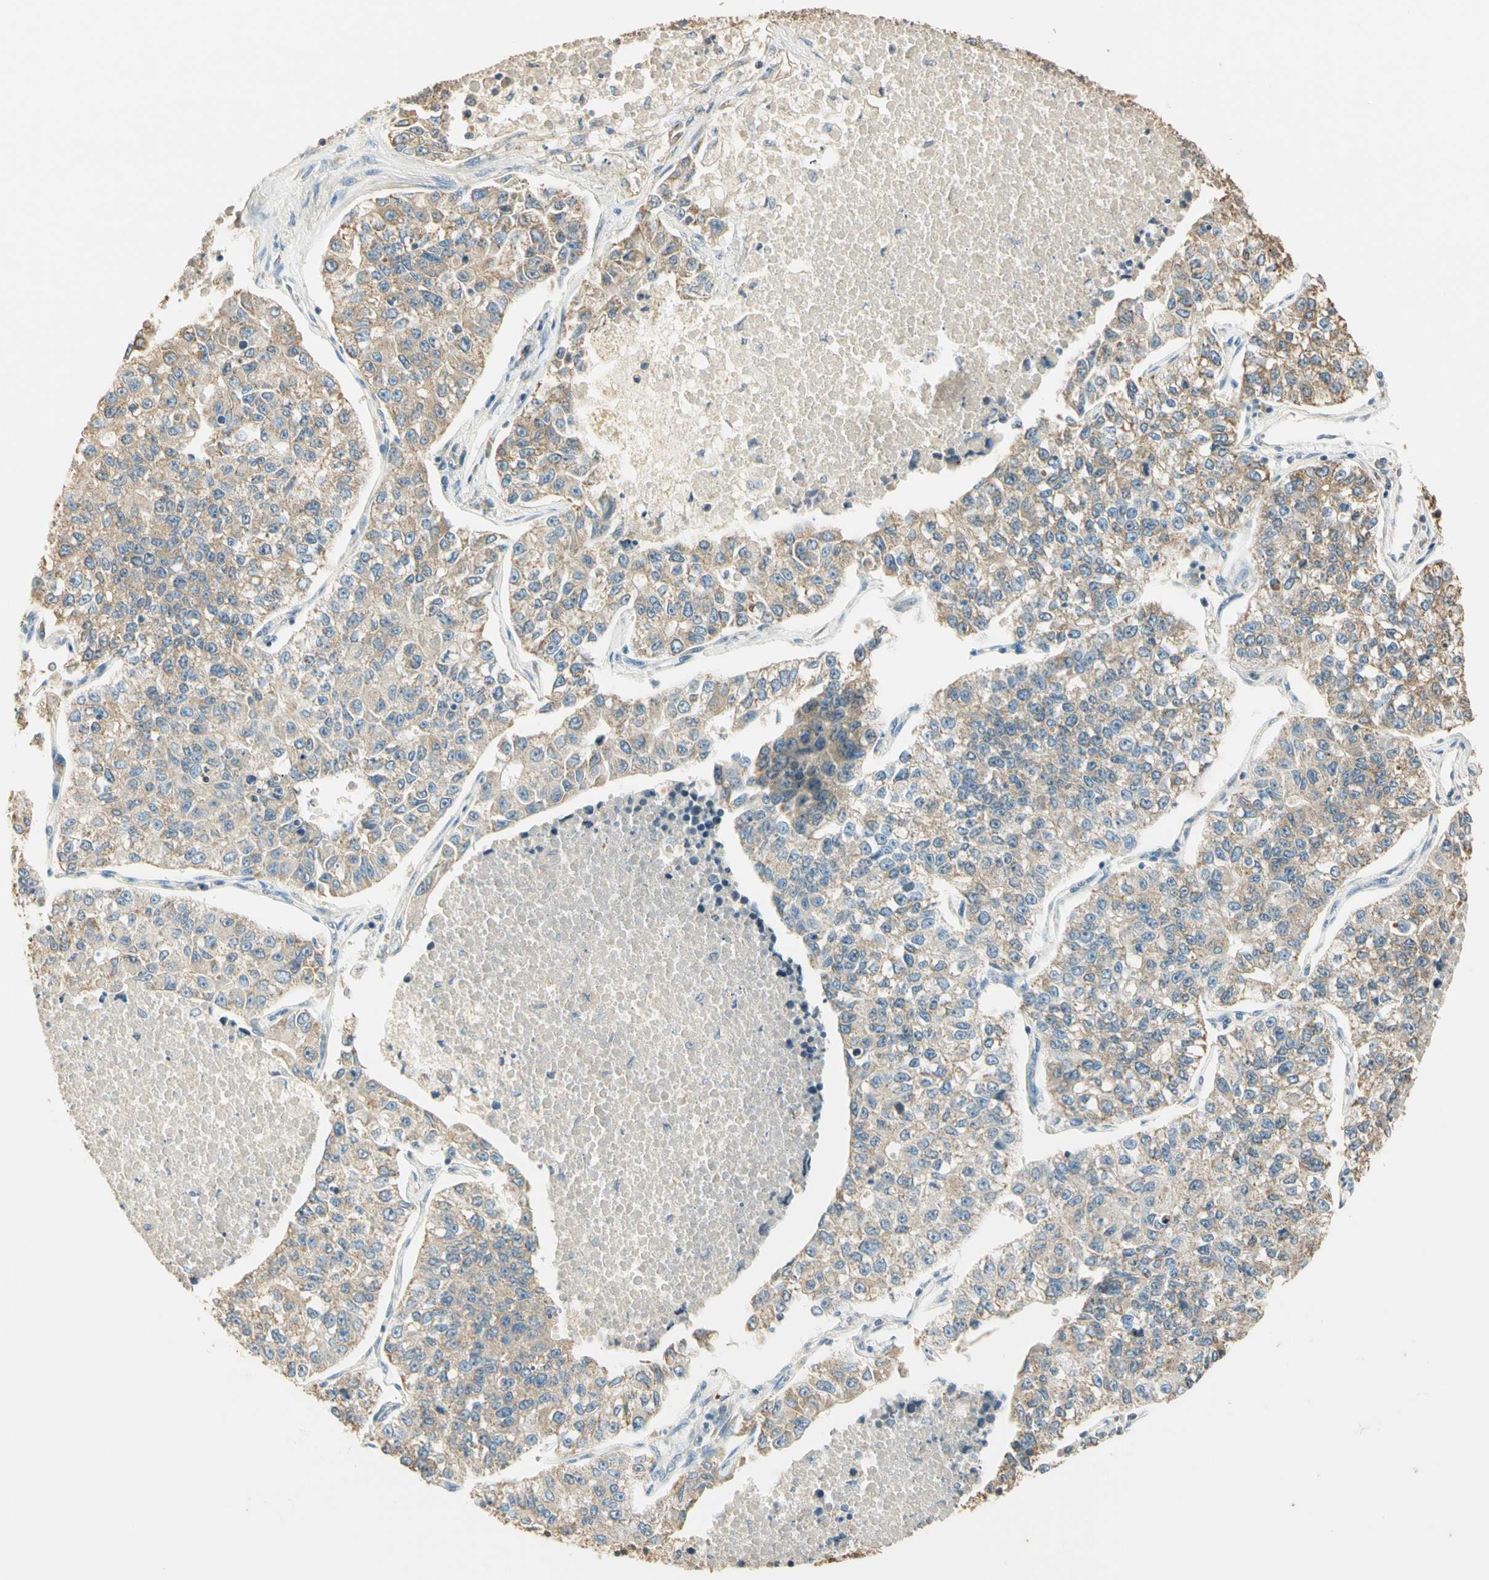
{"staining": {"intensity": "weak", "quantity": "25%-75%", "location": "cytoplasmic/membranous"}, "tissue": "lung cancer", "cell_type": "Tumor cells", "image_type": "cancer", "snomed": [{"axis": "morphology", "description": "Adenocarcinoma, NOS"}, {"axis": "topography", "description": "Lung"}], "caption": "Immunohistochemical staining of human adenocarcinoma (lung) displays low levels of weak cytoplasmic/membranous protein expression in approximately 25%-75% of tumor cells. Nuclei are stained in blue.", "gene": "RAD18", "patient": {"sex": "male", "age": 49}}